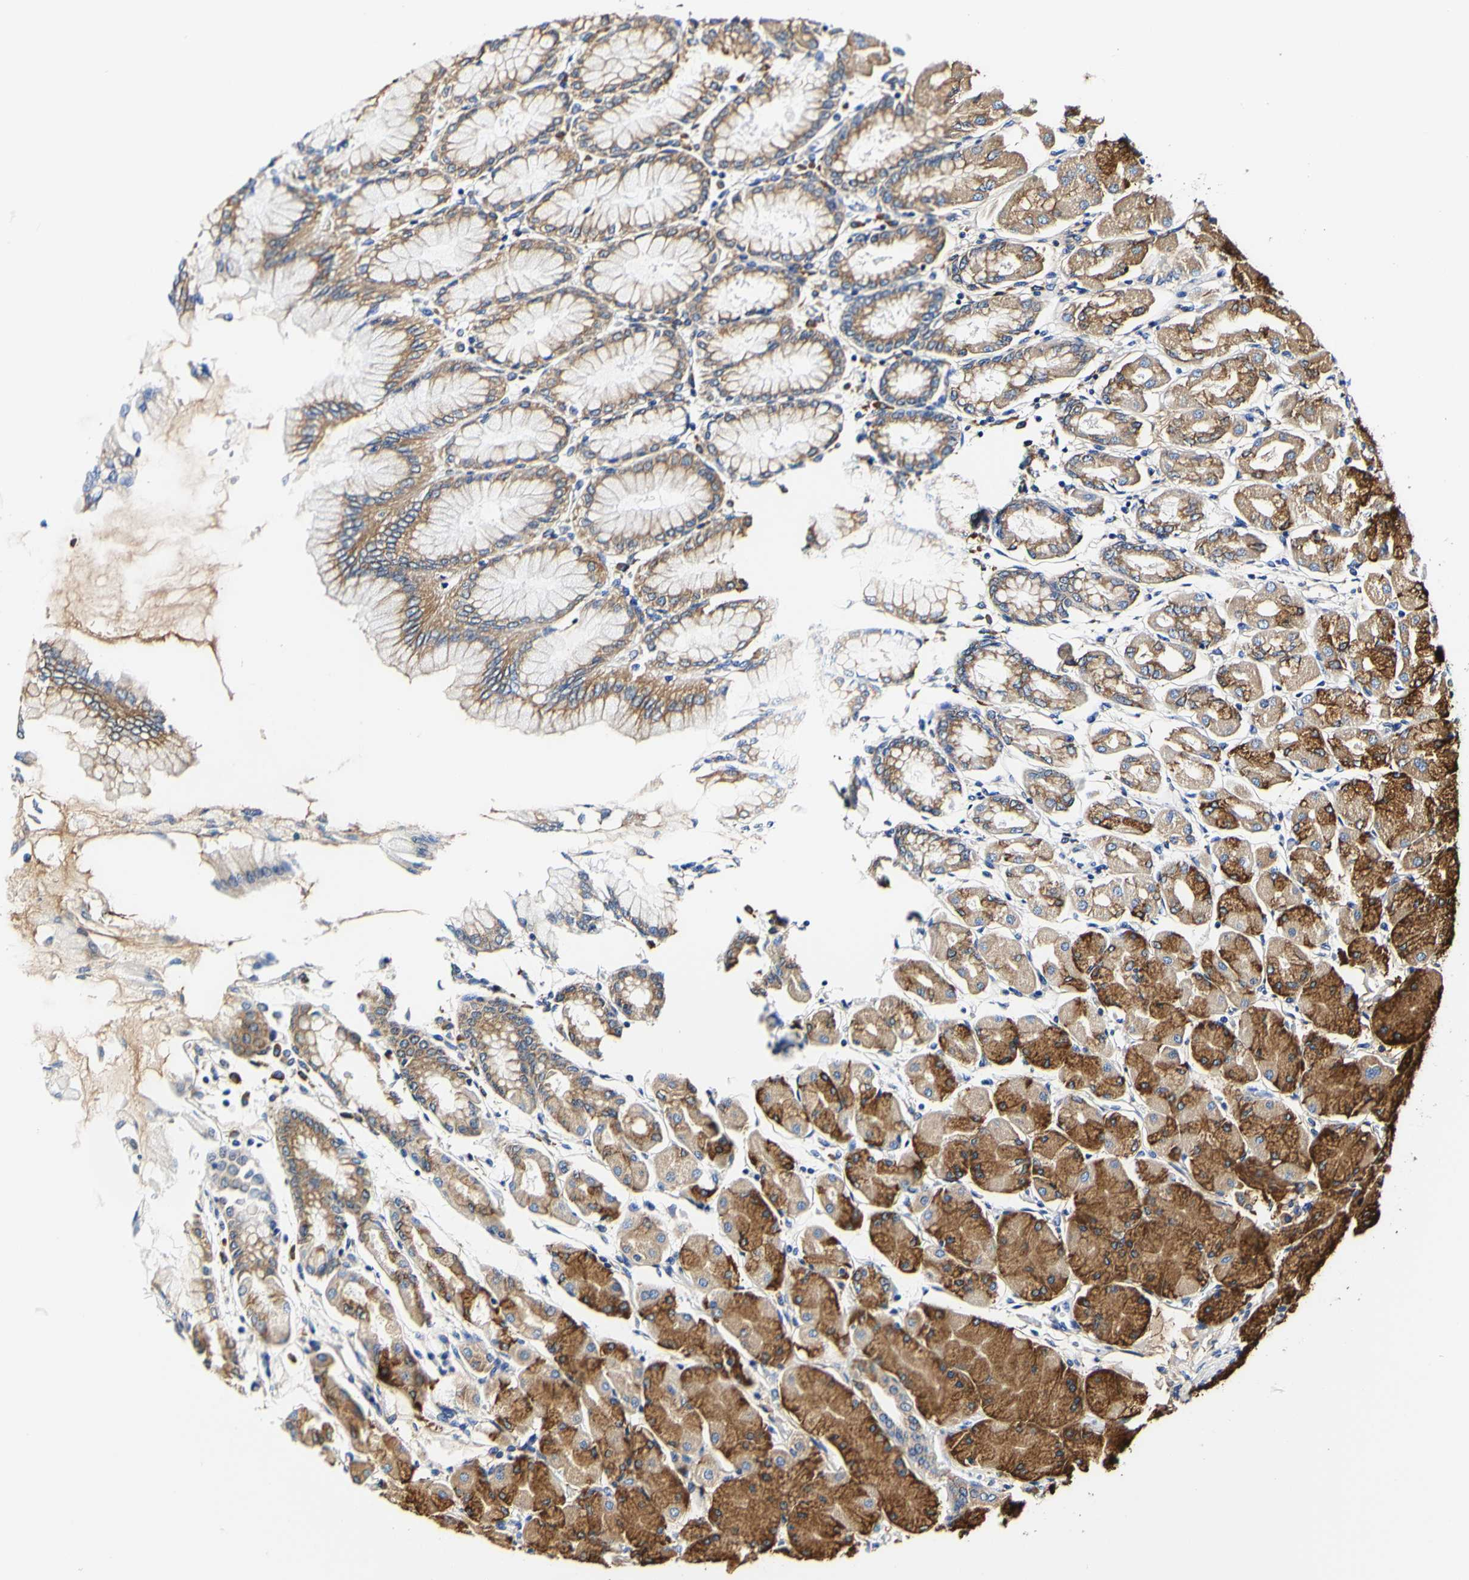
{"staining": {"intensity": "moderate", "quantity": ">75%", "location": "cytoplasmic/membranous"}, "tissue": "stomach", "cell_type": "Glandular cells", "image_type": "normal", "snomed": [{"axis": "morphology", "description": "Normal tissue, NOS"}, {"axis": "topography", "description": "Stomach, upper"}], "caption": "Protein expression analysis of unremarkable stomach reveals moderate cytoplasmic/membranous positivity in approximately >75% of glandular cells. (DAB IHC, brown staining for protein, blue staining for nuclei).", "gene": "P4HB", "patient": {"sex": "female", "age": 56}}